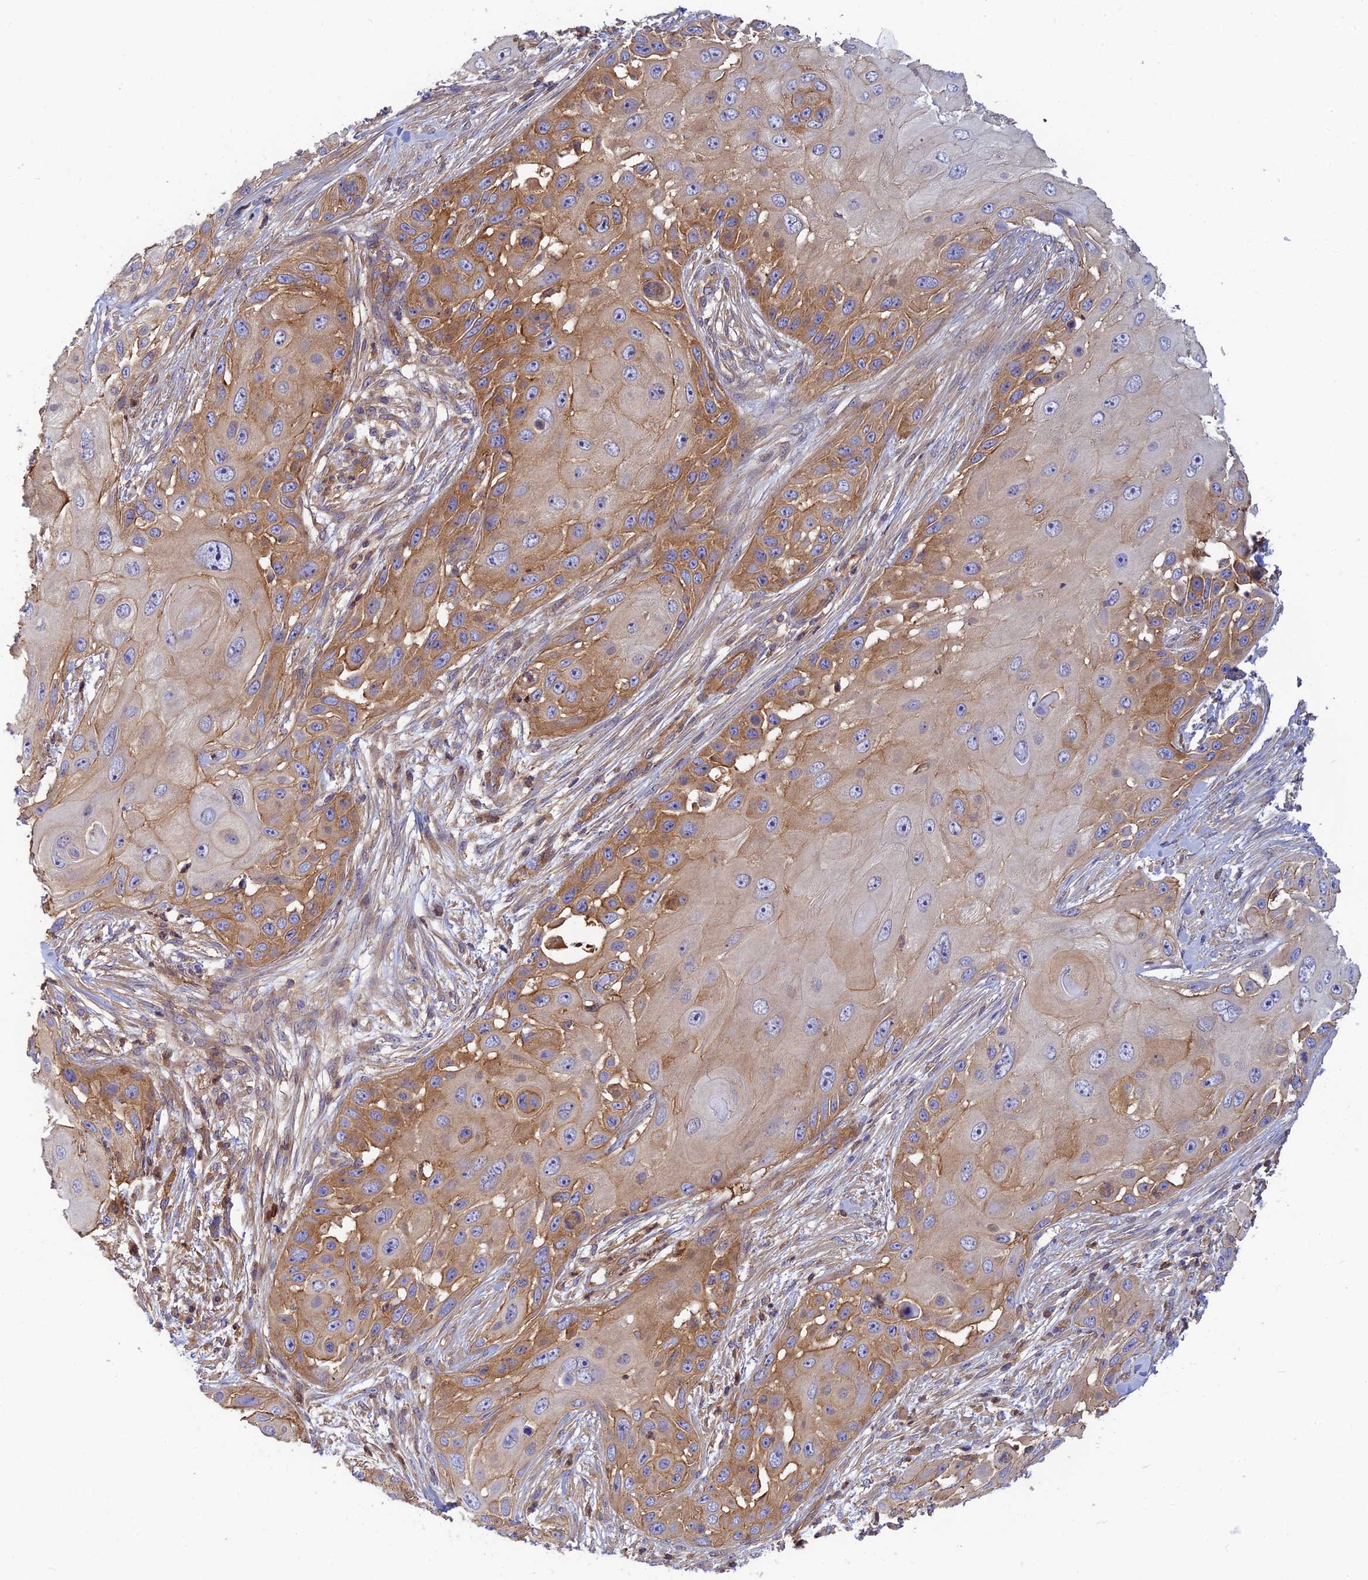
{"staining": {"intensity": "moderate", "quantity": ">75%", "location": "cytoplasmic/membranous"}, "tissue": "skin cancer", "cell_type": "Tumor cells", "image_type": "cancer", "snomed": [{"axis": "morphology", "description": "Squamous cell carcinoma, NOS"}, {"axis": "topography", "description": "Skin"}], "caption": "The image shows a brown stain indicating the presence of a protein in the cytoplasmic/membranous of tumor cells in squamous cell carcinoma (skin).", "gene": "PPP1R12C", "patient": {"sex": "female", "age": 44}}